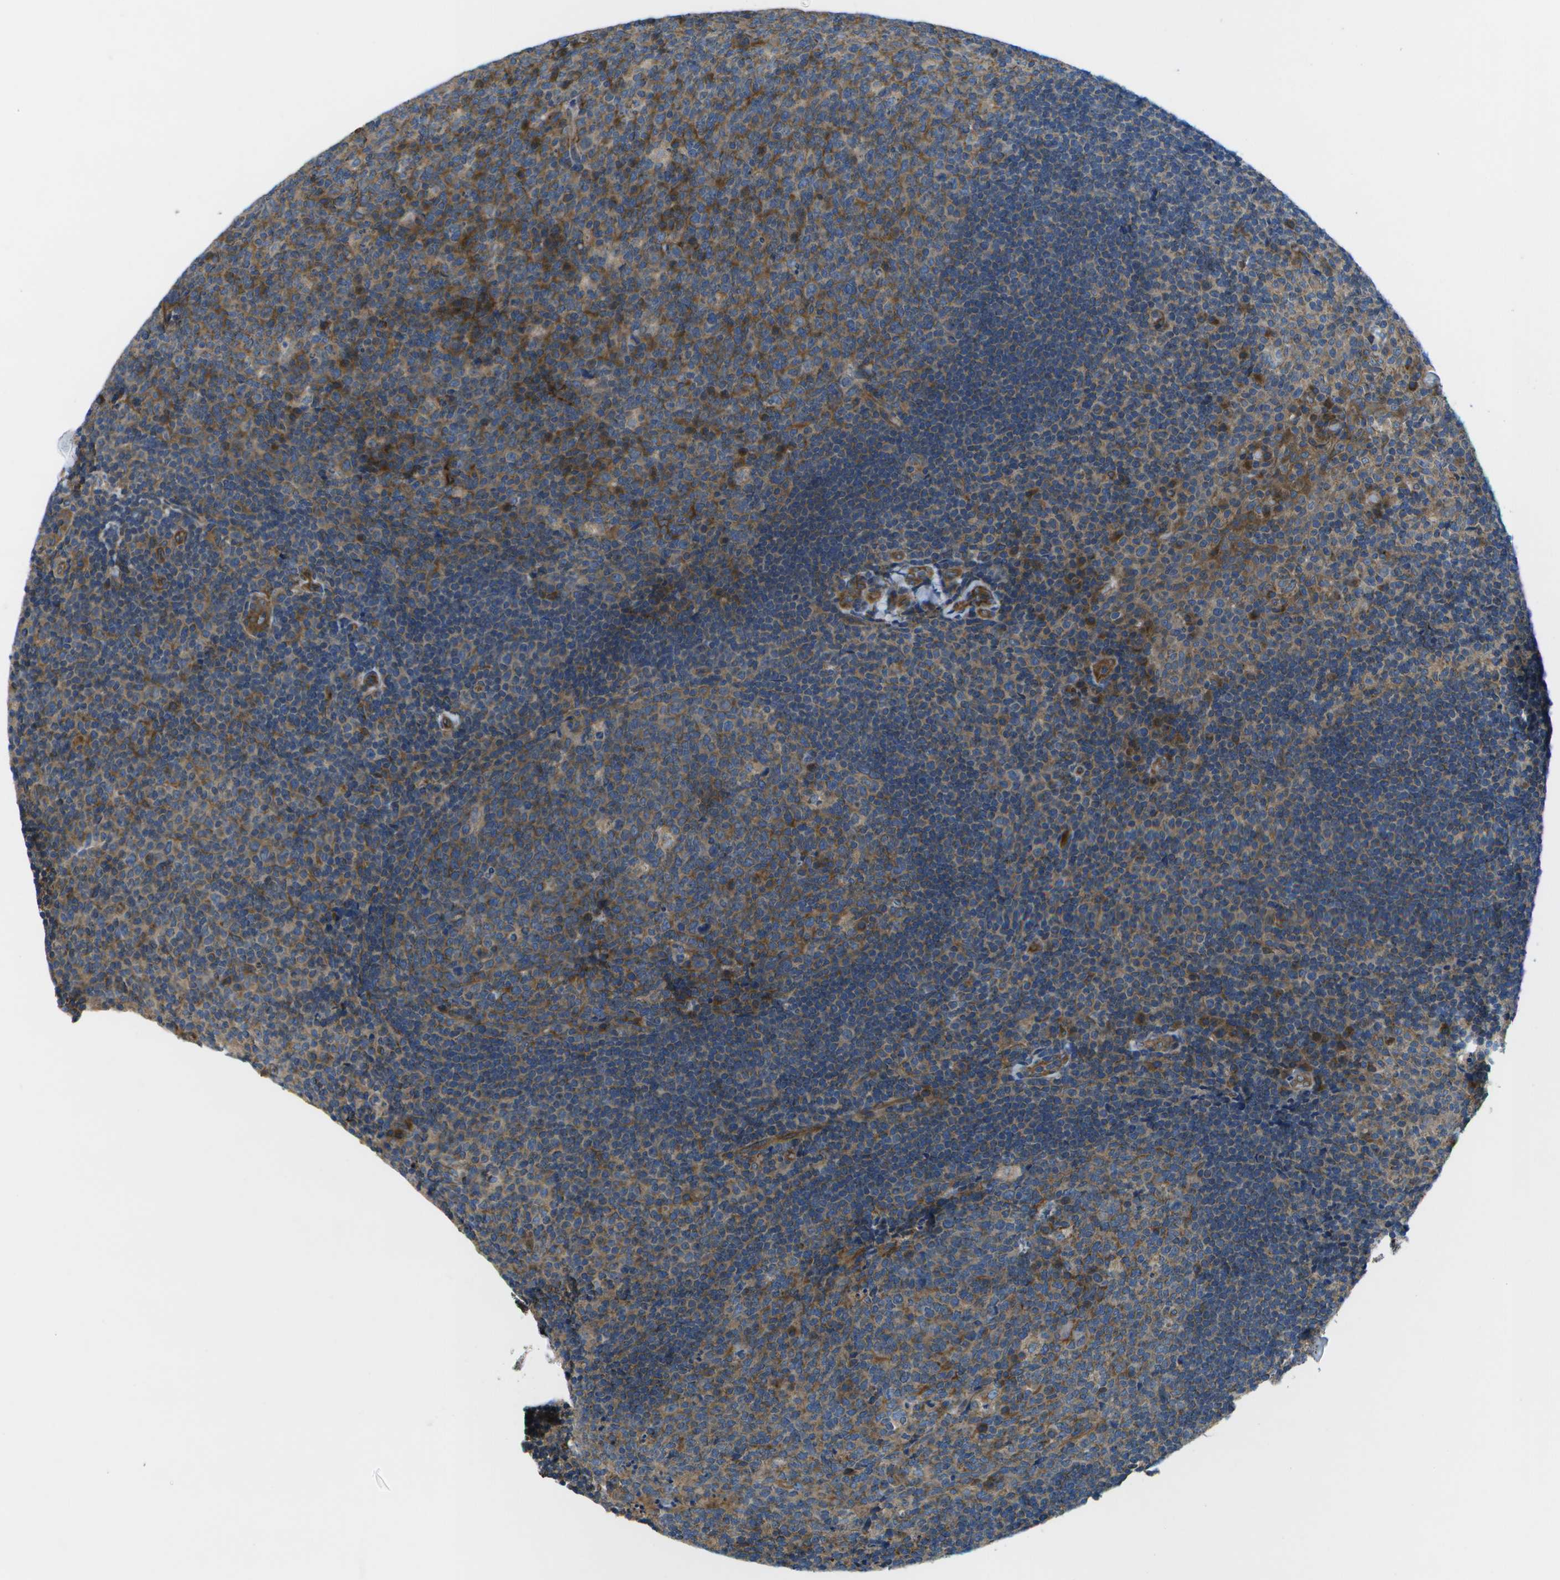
{"staining": {"intensity": "moderate", "quantity": "25%-75%", "location": "cytoplasmic/membranous"}, "tissue": "tonsil", "cell_type": "Germinal center cells", "image_type": "normal", "snomed": [{"axis": "morphology", "description": "Normal tissue, NOS"}, {"axis": "topography", "description": "Tonsil"}], "caption": "Moderate cytoplasmic/membranous expression is appreciated in about 25%-75% of germinal center cells in benign tonsil.", "gene": "MVK", "patient": {"sex": "male", "age": 17}}